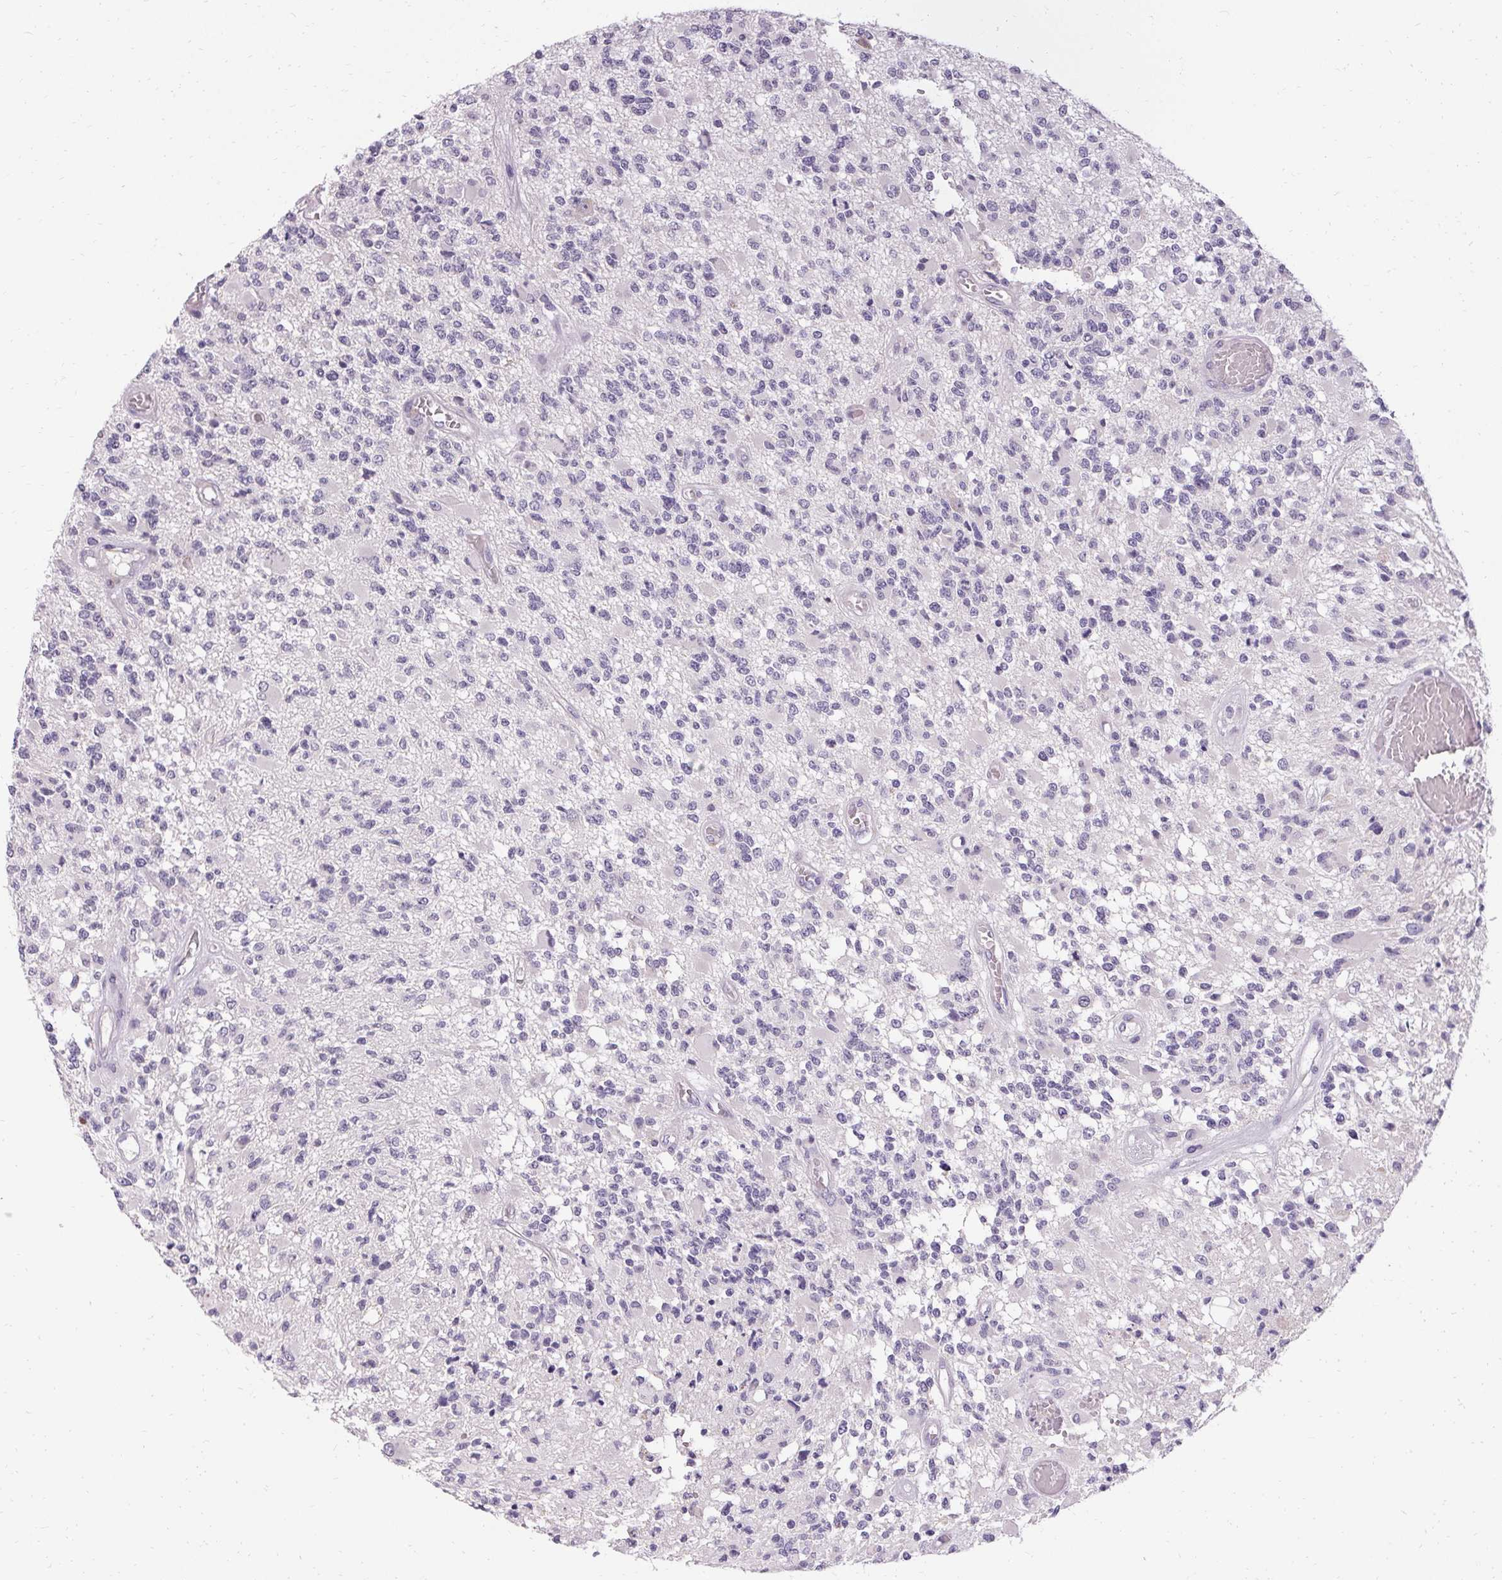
{"staining": {"intensity": "negative", "quantity": "none", "location": "none"}, "tissue": "glioma", "cell_type": "Tumor cells", "image_type": "cancer", "snomed": [{"axis": "morphology", "description": "Glioma, malignant, High grade"}, {"axis": "topography", "description": "Brain"}], "caption": "Protein analysis of glioma reveals no significant staining in tumor cells. Brightfield microscopy of immunohistochemistry (IHC) stained with DAB (brown) and hematoxylin (blue), captured at high magnification.", "gene": "HSD17B3", "patient": {"sex": "female", "age": 63}}